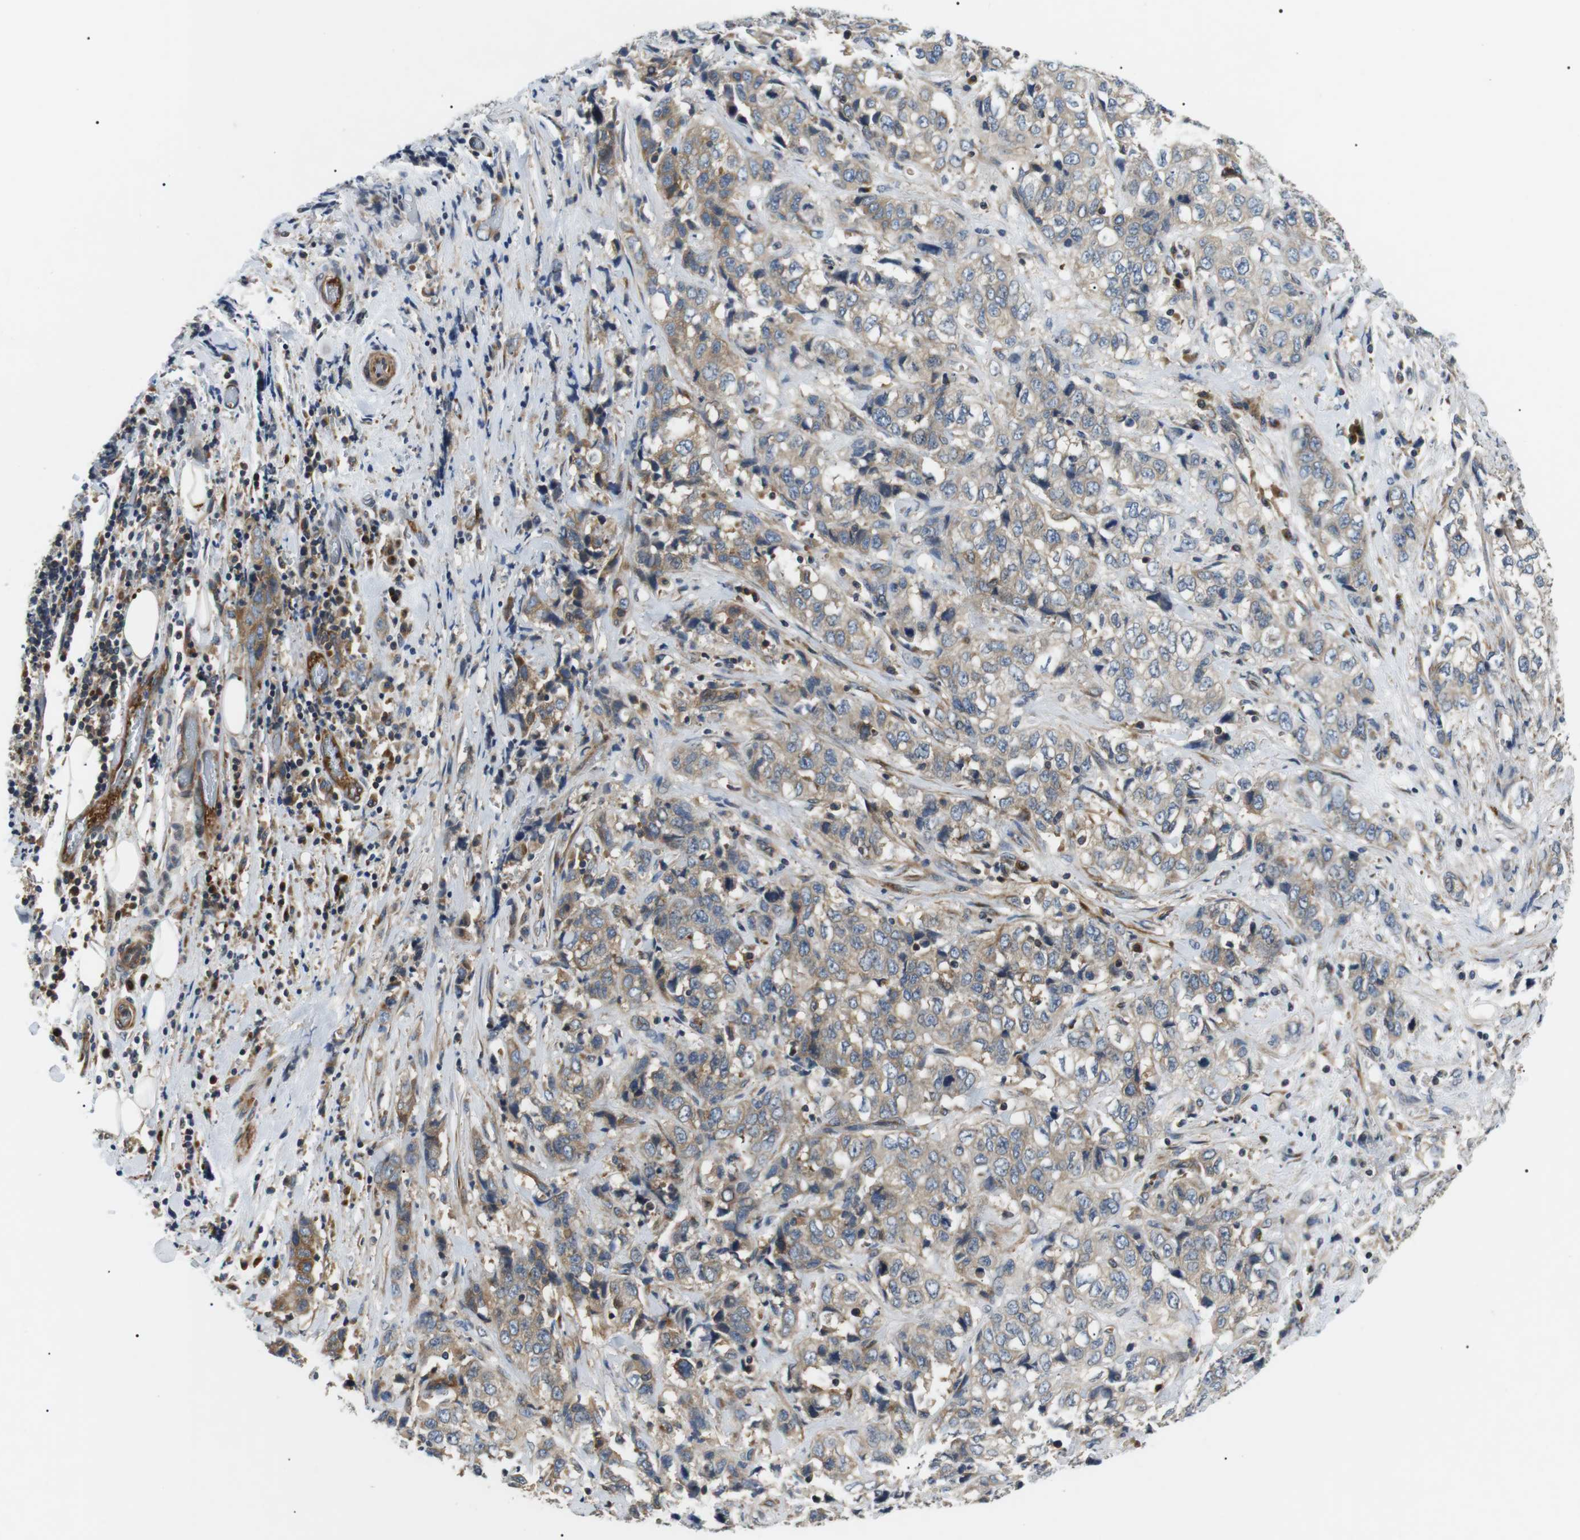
{"staining": {"intensity": "weak", "quantity": "25%-75%", "location": "cytoplasmic/membranous"}, "tissue": "stomach cancer", "cell_type": "Tumor cells", "image_type": "cancer", "snomed": [{"axis": "morphology", "description": "Adenocarcinoma, NOS"}, {"axis": "topography", "description": "Stomach"}], "caption": "High-power microscopy captured an immunohistochemistry (IHC) micrograph of stomach cancer (adenocarcinoma), revealing weak cytoplasmic/membranous staining in approximately 25%-75% of tumor cells.", "gene": "DIPK1A", "patient": {"sex": "male", "age": 48}}